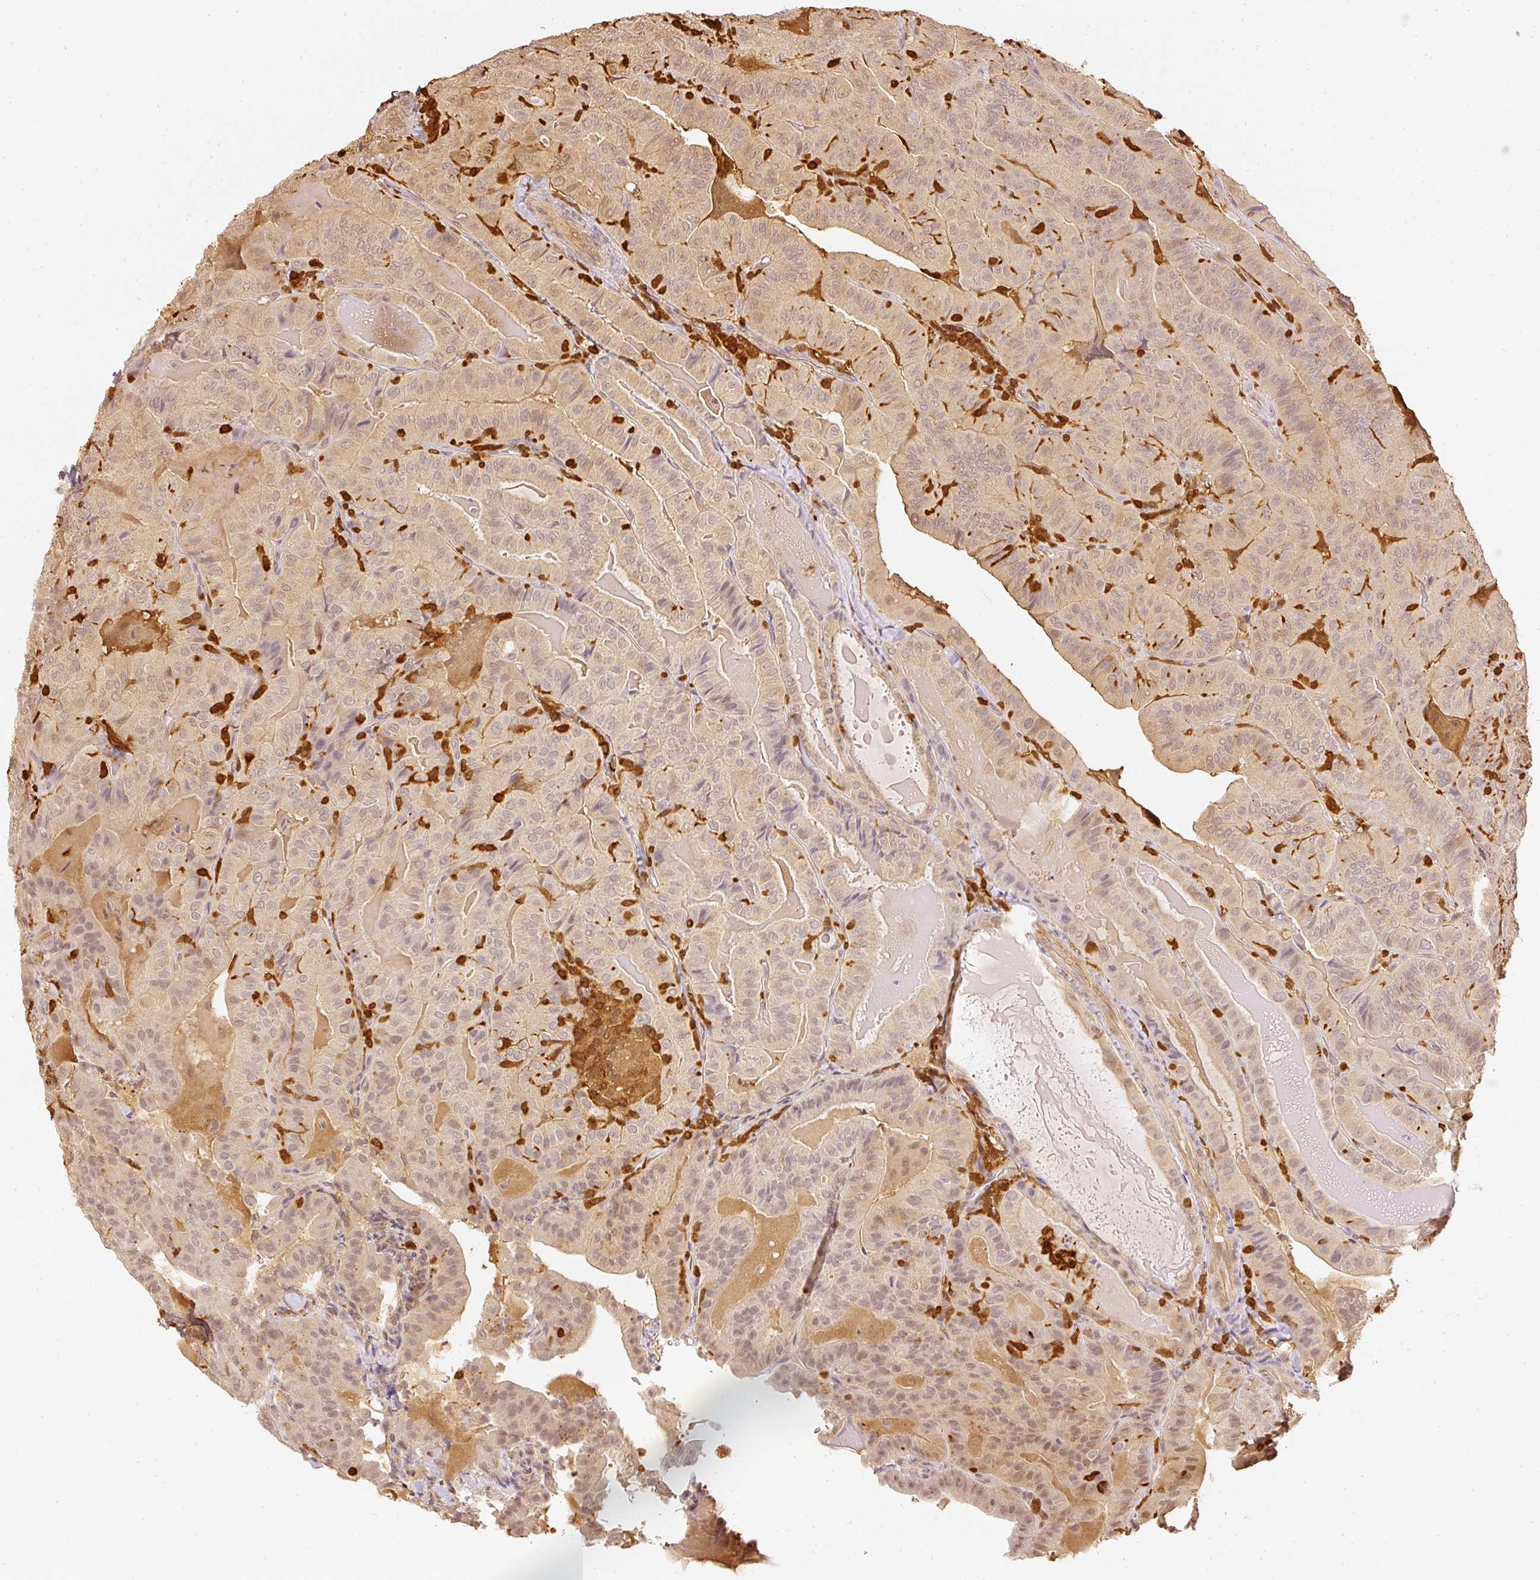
{"staining": {"intensity": "weak", "quantity": "25%-75%", "location": "cytoplasmic/membranous,nuclear"}, "tissue": "thyroid cancer", "cell_type": "Tumor cells", "image_type": "cancer", "snomed": [{"axis": "morphology", "description": "Papillary adenocarcinoma, NOS"}, {"axis": "topography", "description": "Thyroid gland"}], "caption": "About 25%-75% of tumor cells in thyroid cancer reveal weak cytoplasmic/membranous and nuclear protein positivity as visualized by brown immunohistochemical staining.", "gene": "PFN1", "patient": {"sex": "female", "age": 68}}